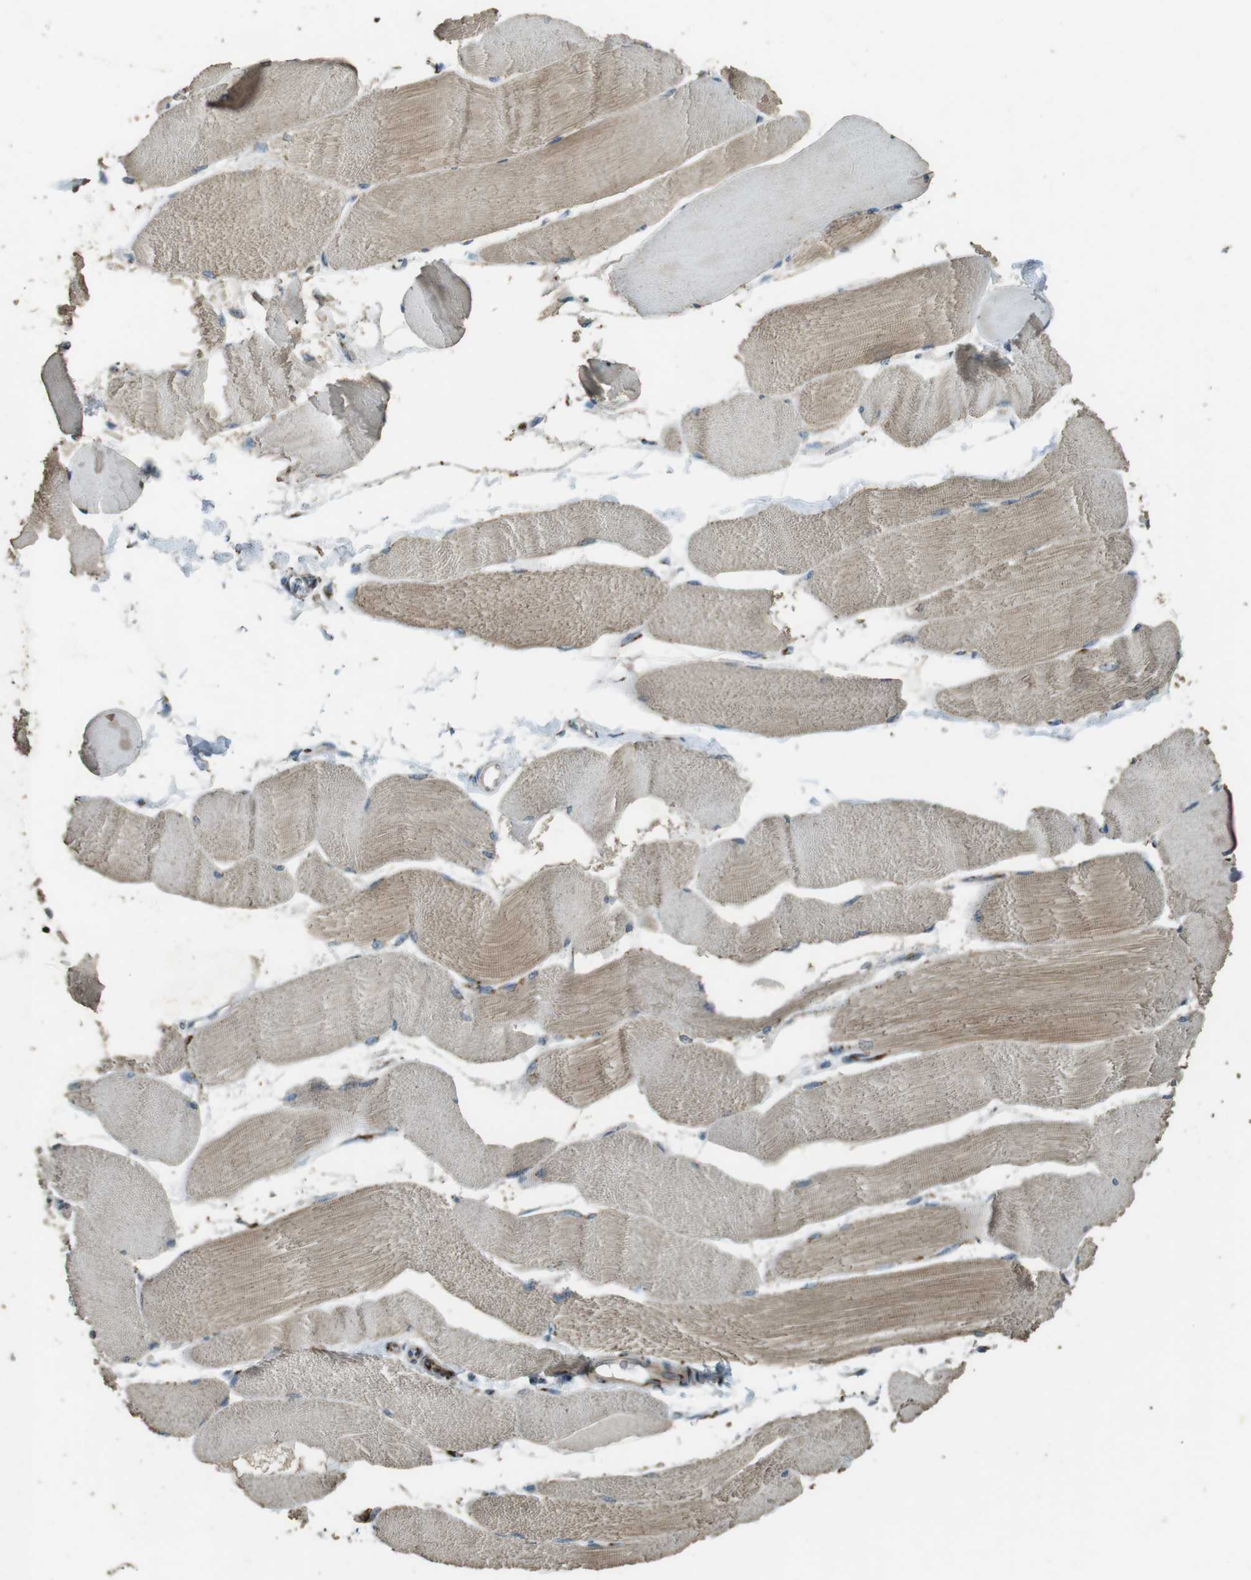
{"staining": {"intensity": "weak", "quantity": ">75%", "location": "cytoplasmic/membranous"}, "tissue": "skeletal muscle", "cell_type": "Myocytes", "image_type": "normal", "snomed": [{"axis": "morphology", "description": "Normal tissue, NOS"}, {"axis": "morphology", "description": "Squamous cell carcinoma, NOS"}, {"axis": "topography", "description": "Skeletal muscle"}], "caption": "Skeletal muscle stained for a protein reveals weak cytoplasmic/membranous positivity in myocytes. Using DAB (3,3'-diaminobenzidine) (brown) and hematoxylin (blue) stains, captured at high magnification using brightfield microscopy.", "gene": "TMEM115", "patient": {"sex": "male", "age": 51}}